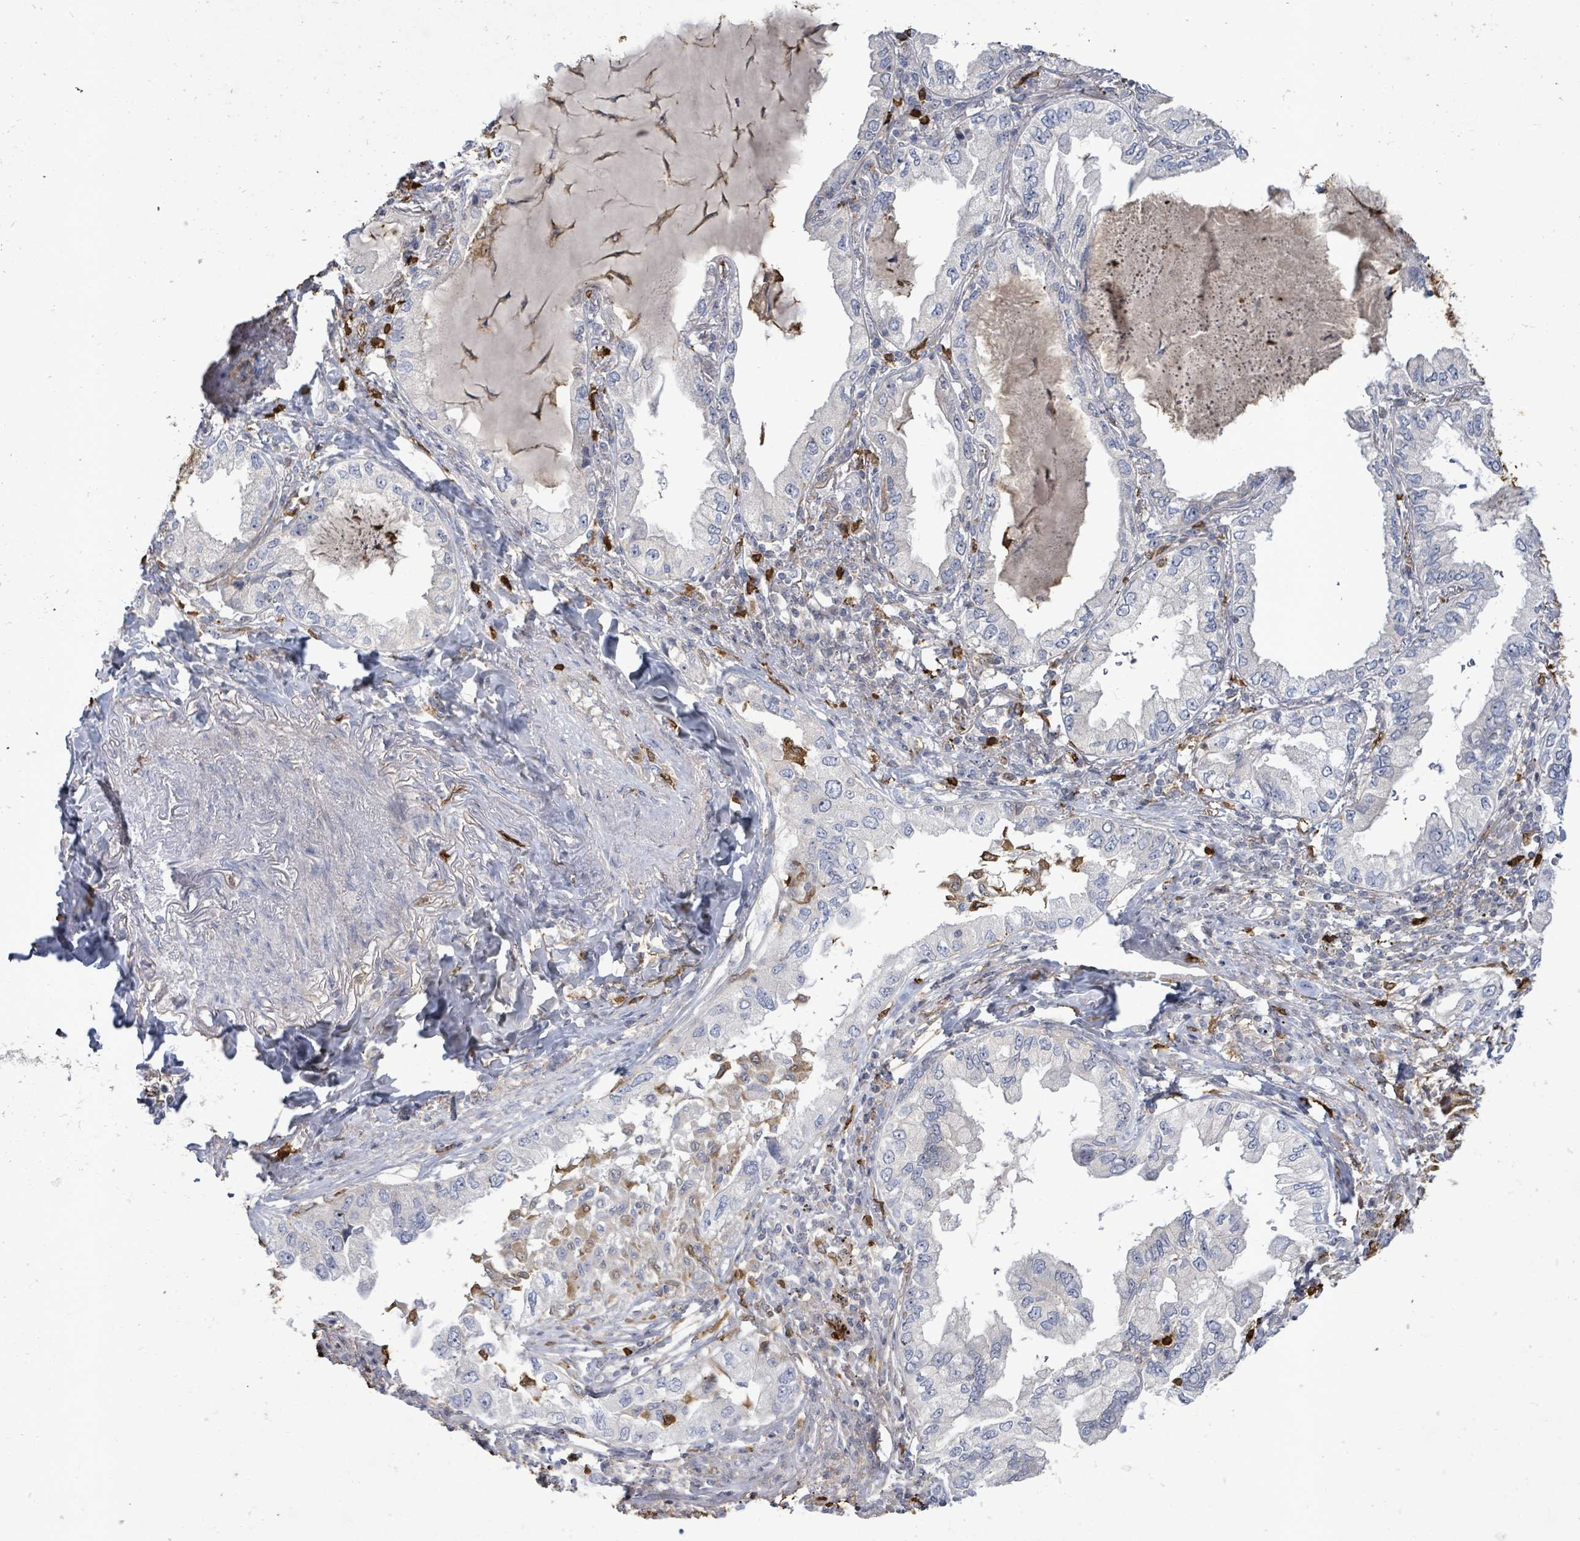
{"staining": {"intensity": "negative", "quantity": "none", "location": "none"}, "tissue": "lung cancer", "cell_type": "Tumor cells", "image_type": "cancer", "snomed": [{"axis": "morphology", "description": "Adenocarcinoma, NOS"}, {"axis": "topography", "description": "Lung"}], "caption": "DAB immunohistochemical staining of adenocarcinoma (lung) shows no significant positivity in tumor cells.", "gene": "FAM210A", "patient": {"sex": "female", "age": 69}}